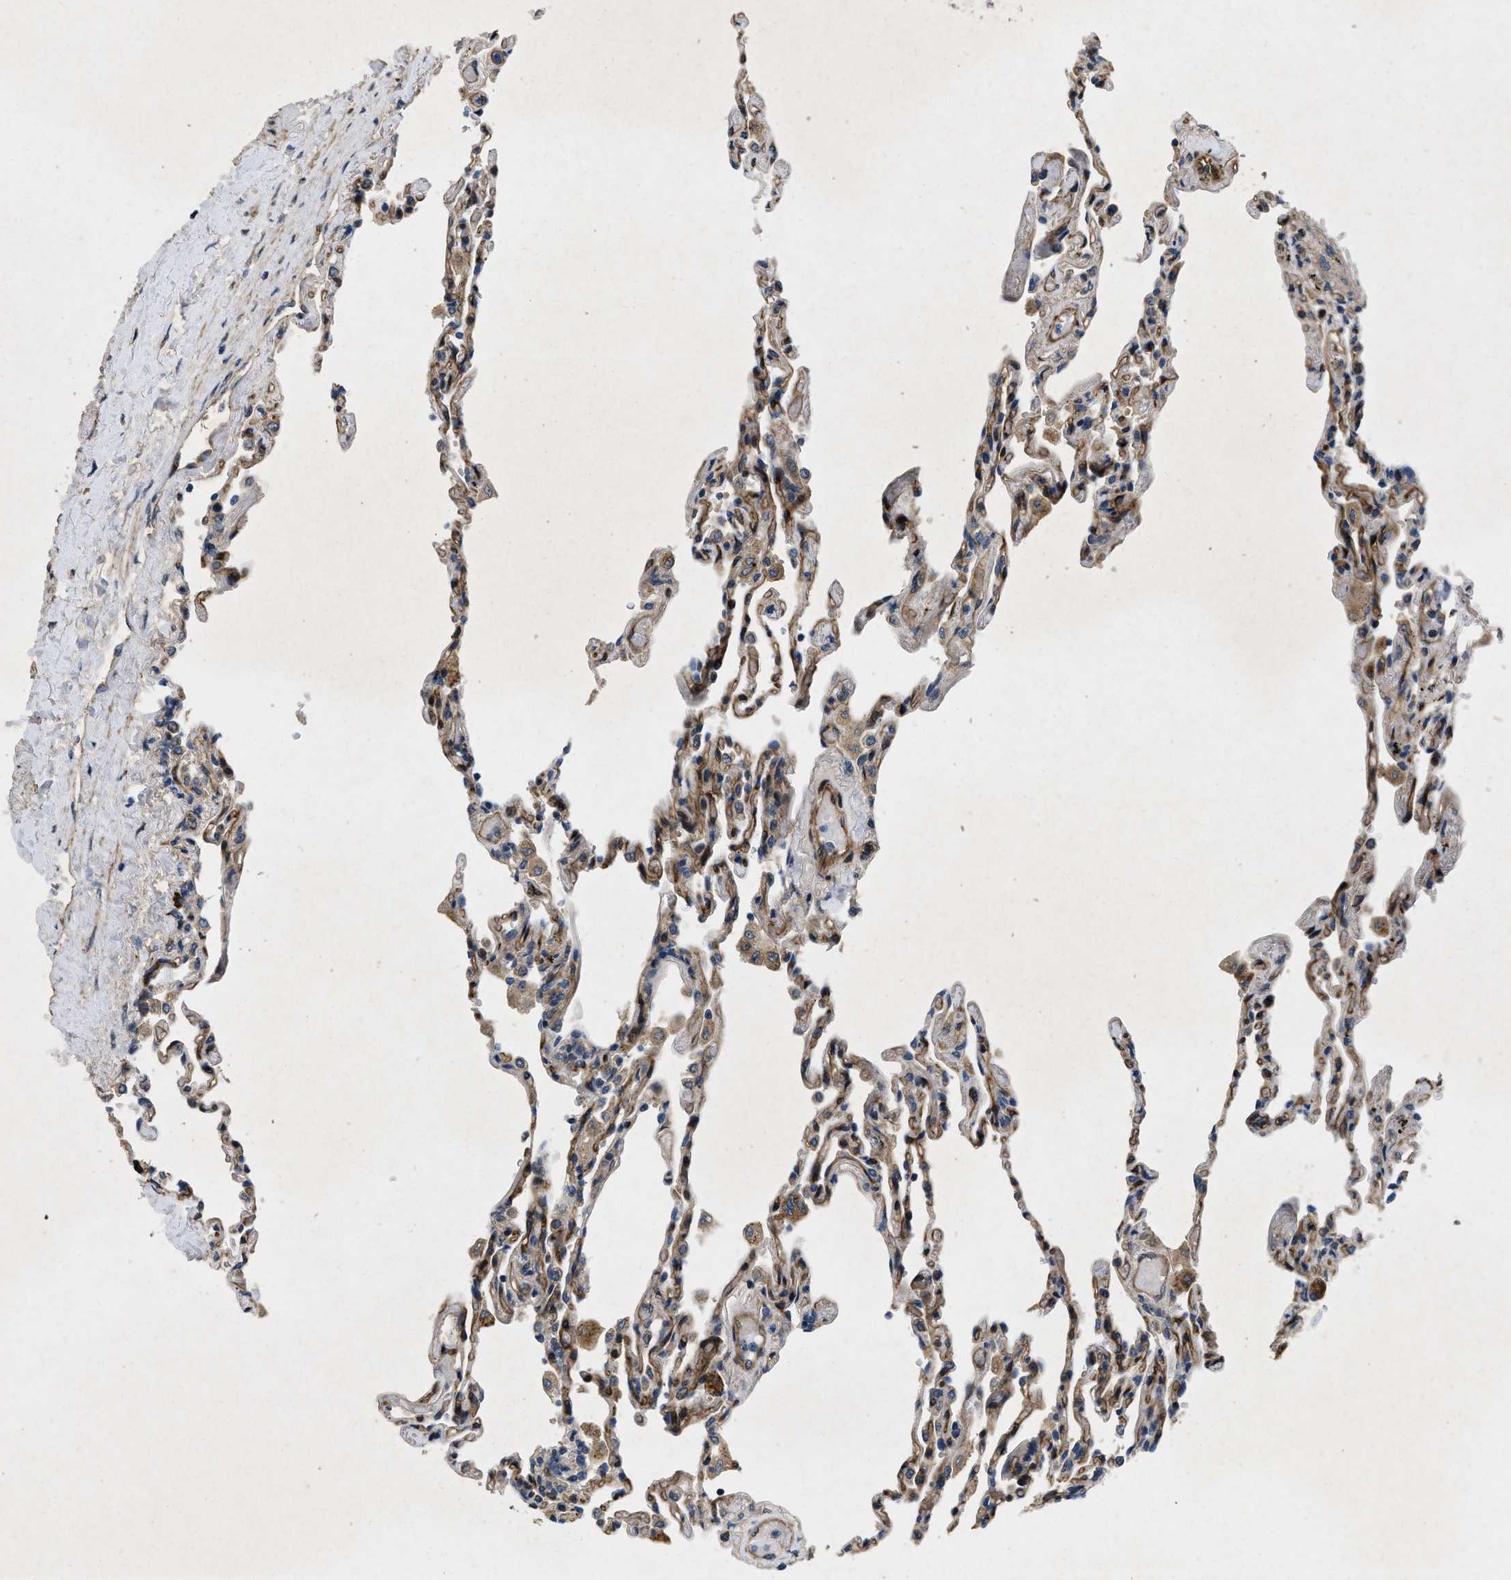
{"staining": {"intensity": "weak", "quantity": "<25%", "location": "cytoplasmic/membranous"}, "tissue": "lung", "cell_type": "Alveolar cells", "image_type": "normal", "snomed": [{"axis": "morphology", "description": "Normal tissue, NOS"}, {"axis": "topography", "description": "Lung"}], "caption": "DAB (3,3'-diaminobenzidine) immunohistochemical staining of normal lung shows no significant expression in alveolar cells.", "gene": "HSPA12B", "patient": {"sex": "male", "age": 59}}